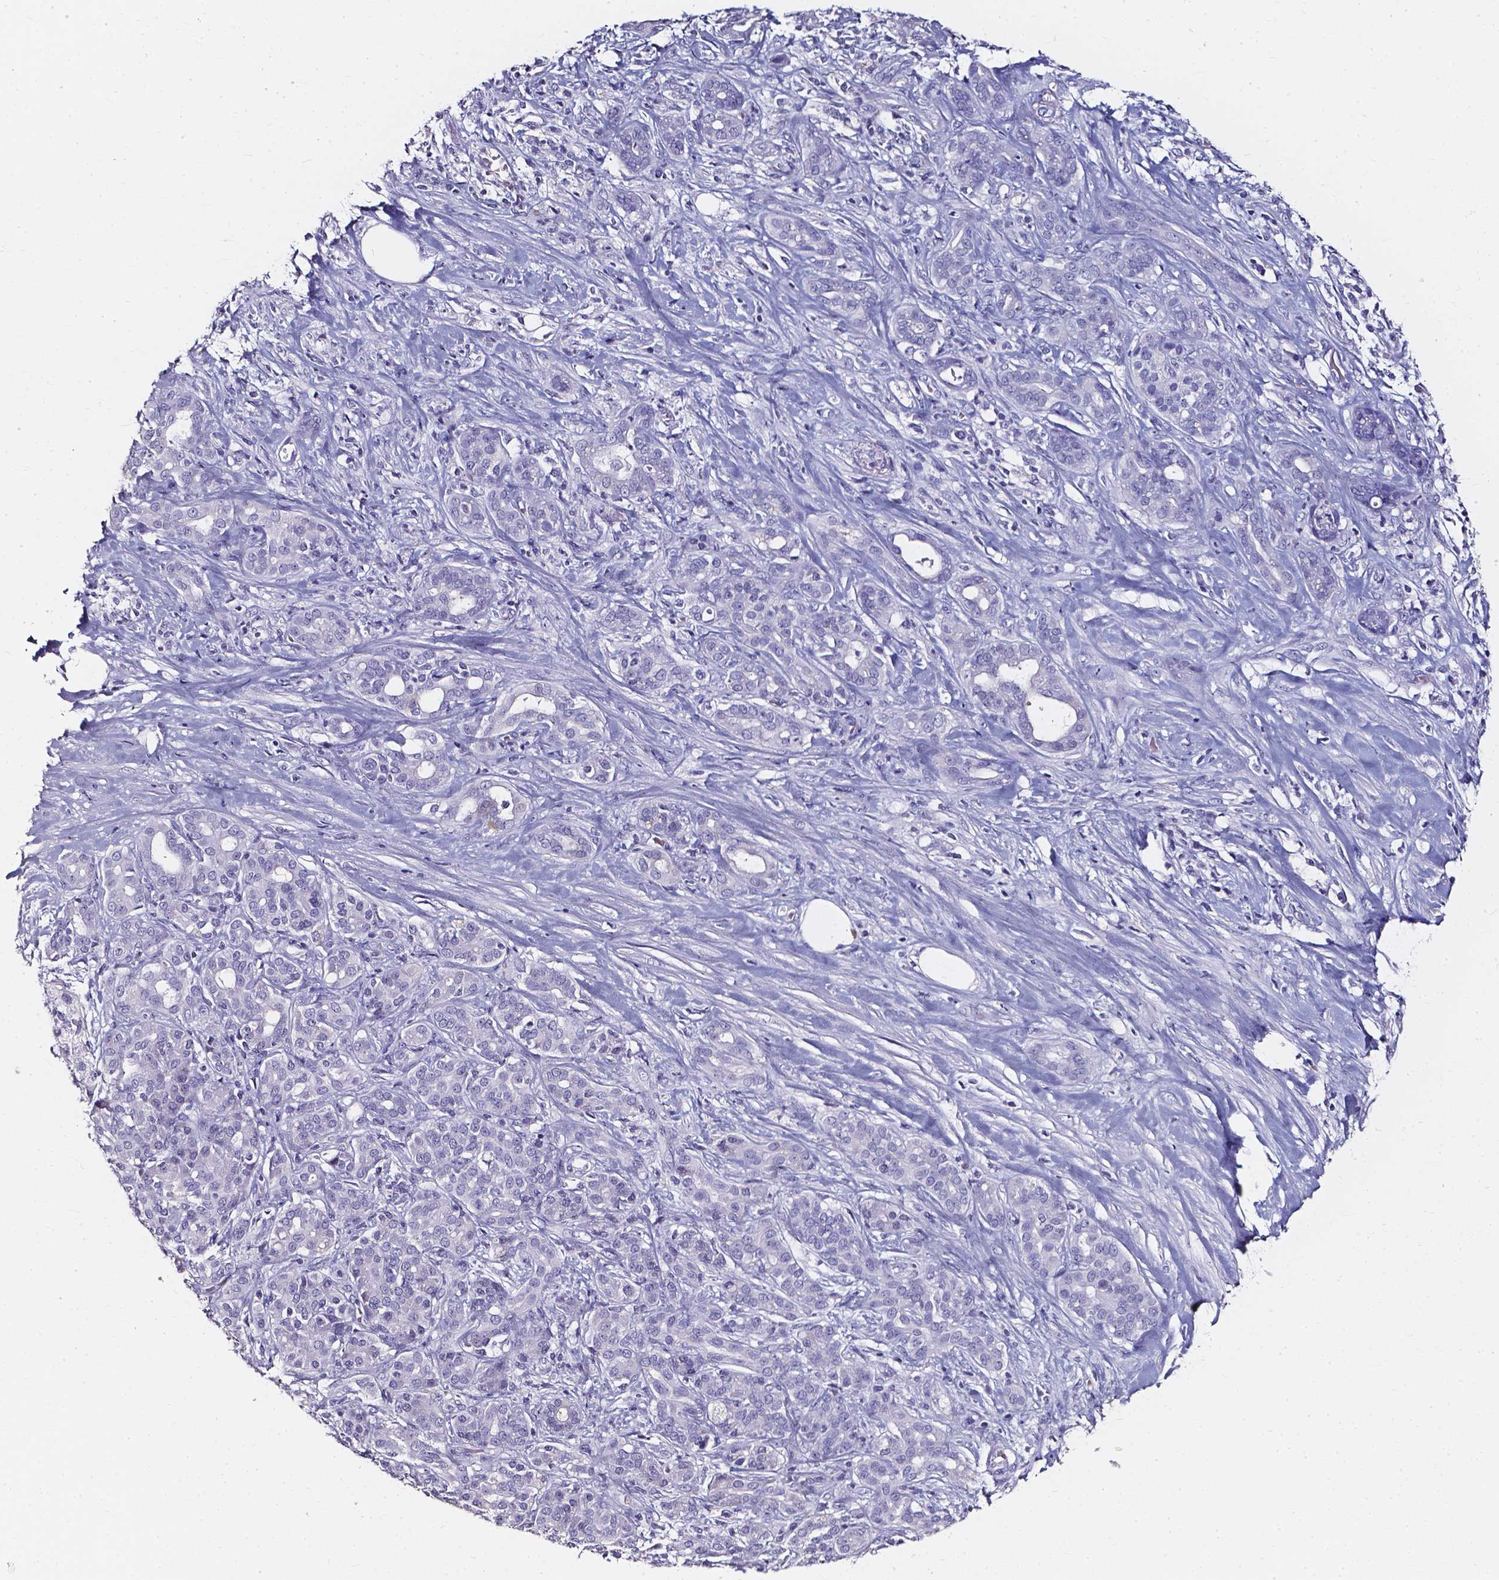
{"staining": {"intensity": "moderate", "quantity": "<25%", "location": "cytoplasmic/membranous,nuclear"}, "tissue": "pancreatic cancer", "cell_type": "Tumor cells", "image_type": "cancer", "snomed": [{"axis": "morphology", "description": "Normal tissue, NOS"}, {"axis": "morphology", "description": "Inflammation, NOS"}, {"axis": "morphology", "description": "Adenocarcinoma, NOS"}, {"axis": "topography", "description": "Pancreas"}], "caption": "This is an image of immunohistochemistry (IHC) staining of adenocarcinoma (pancreatic), which shows moderate staining in the cytoplasmic/membranous and nuclear of tumor cells.", "gene": "AKR1B10", "patient": {"sex": "male", "age": 57}}